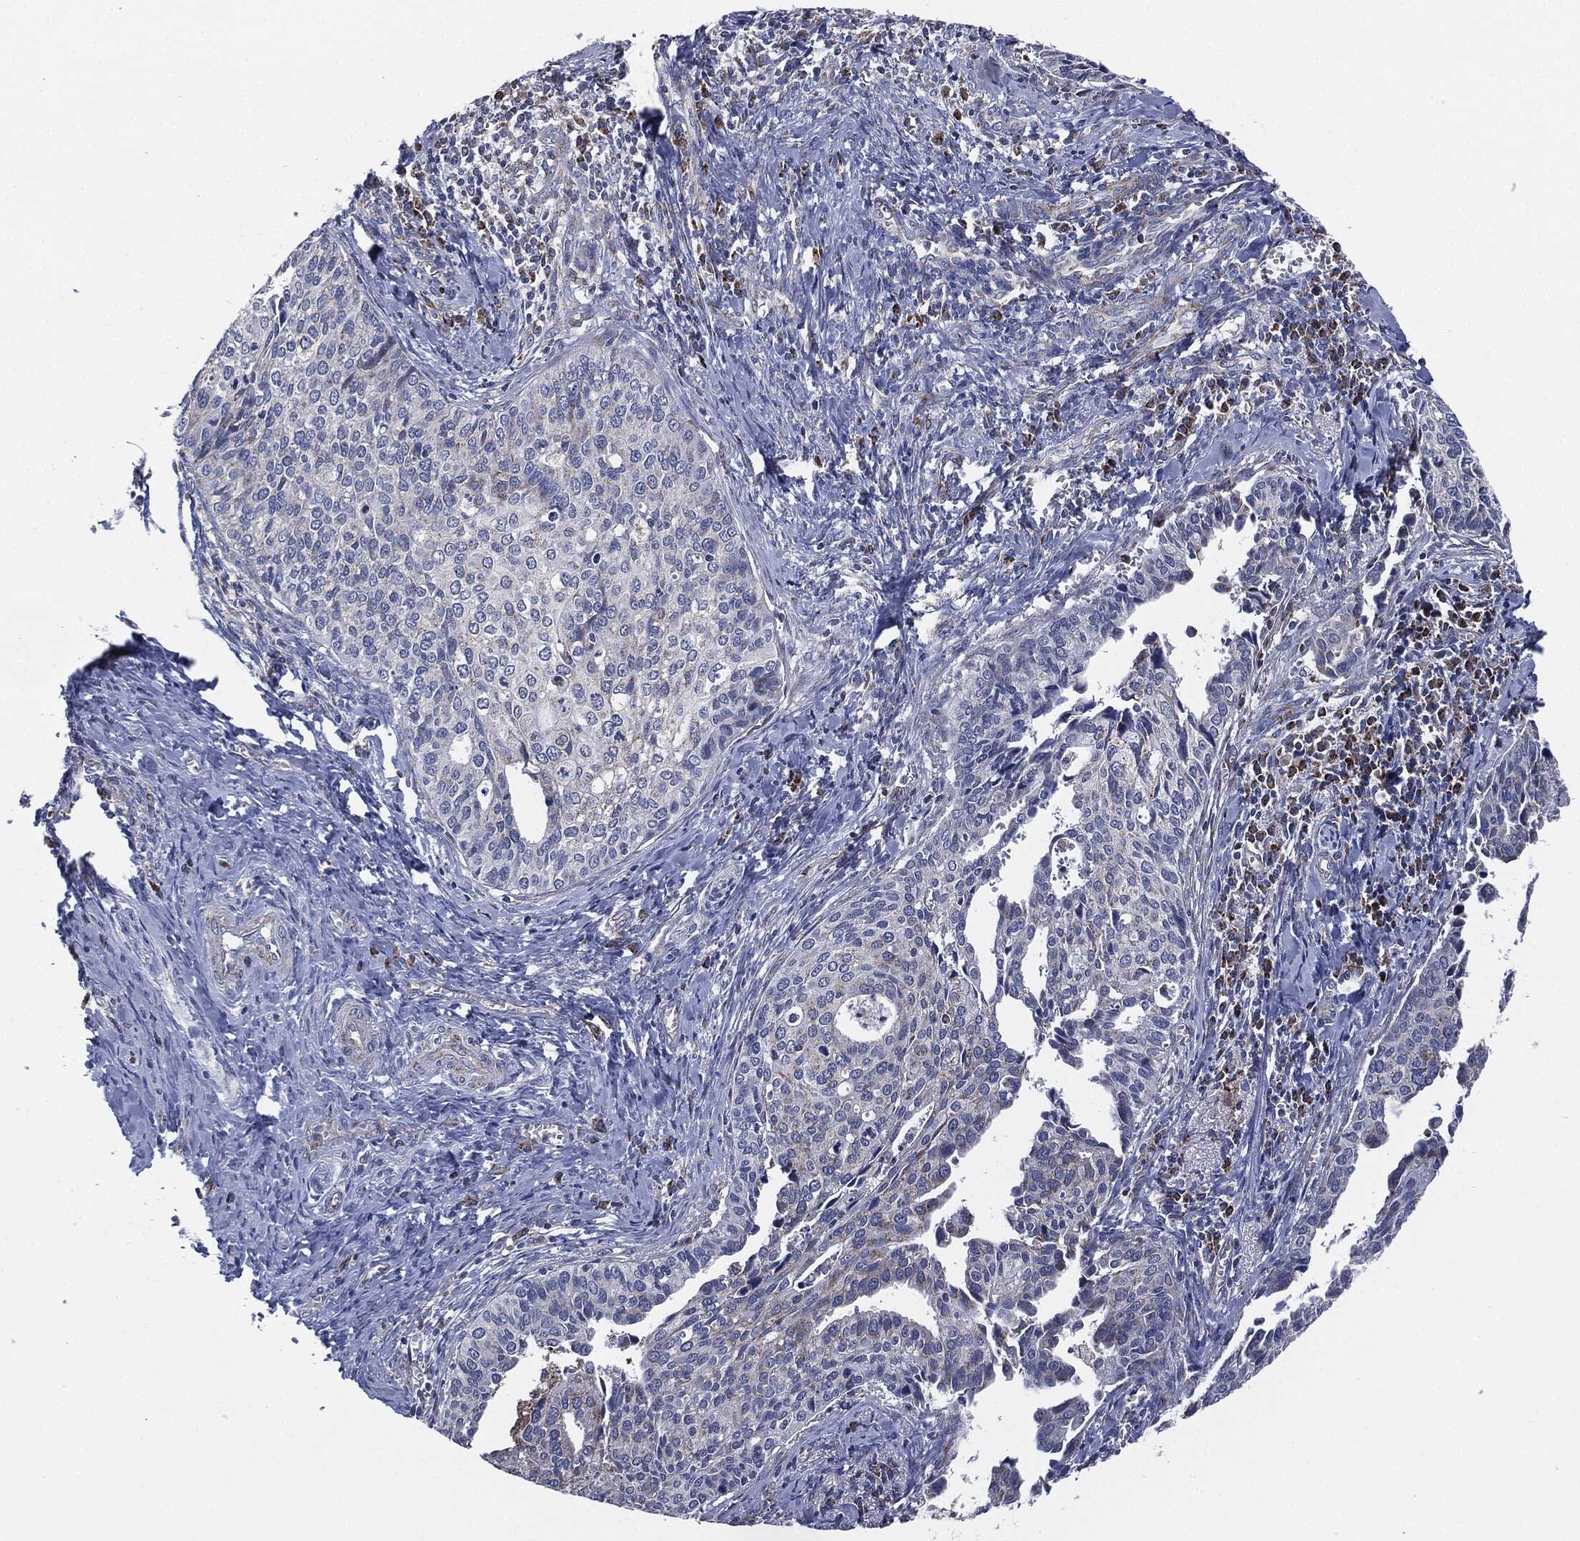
{"staining": {"intensity": "negative", "quantity": "none", "location": "none"}, "tissue": "cervical cancer", "cell_type": "Tumor cells", "image_type": "cancer", "snomed": [{"axis": "morphology", "description": "Squamous cell carcinoma, NOS"}, {"axis": "topography", "description": "Cervix"}], "caption": "High magnification brightfield microscopy of squamous cell carcinoma (cervical) stained with DAB (brown) and counterstained with hematoxylin (blue): tumor cells show no significant expression.", "gene": "NDUFV2", "patient": {"sex": "female", "age": 29}}